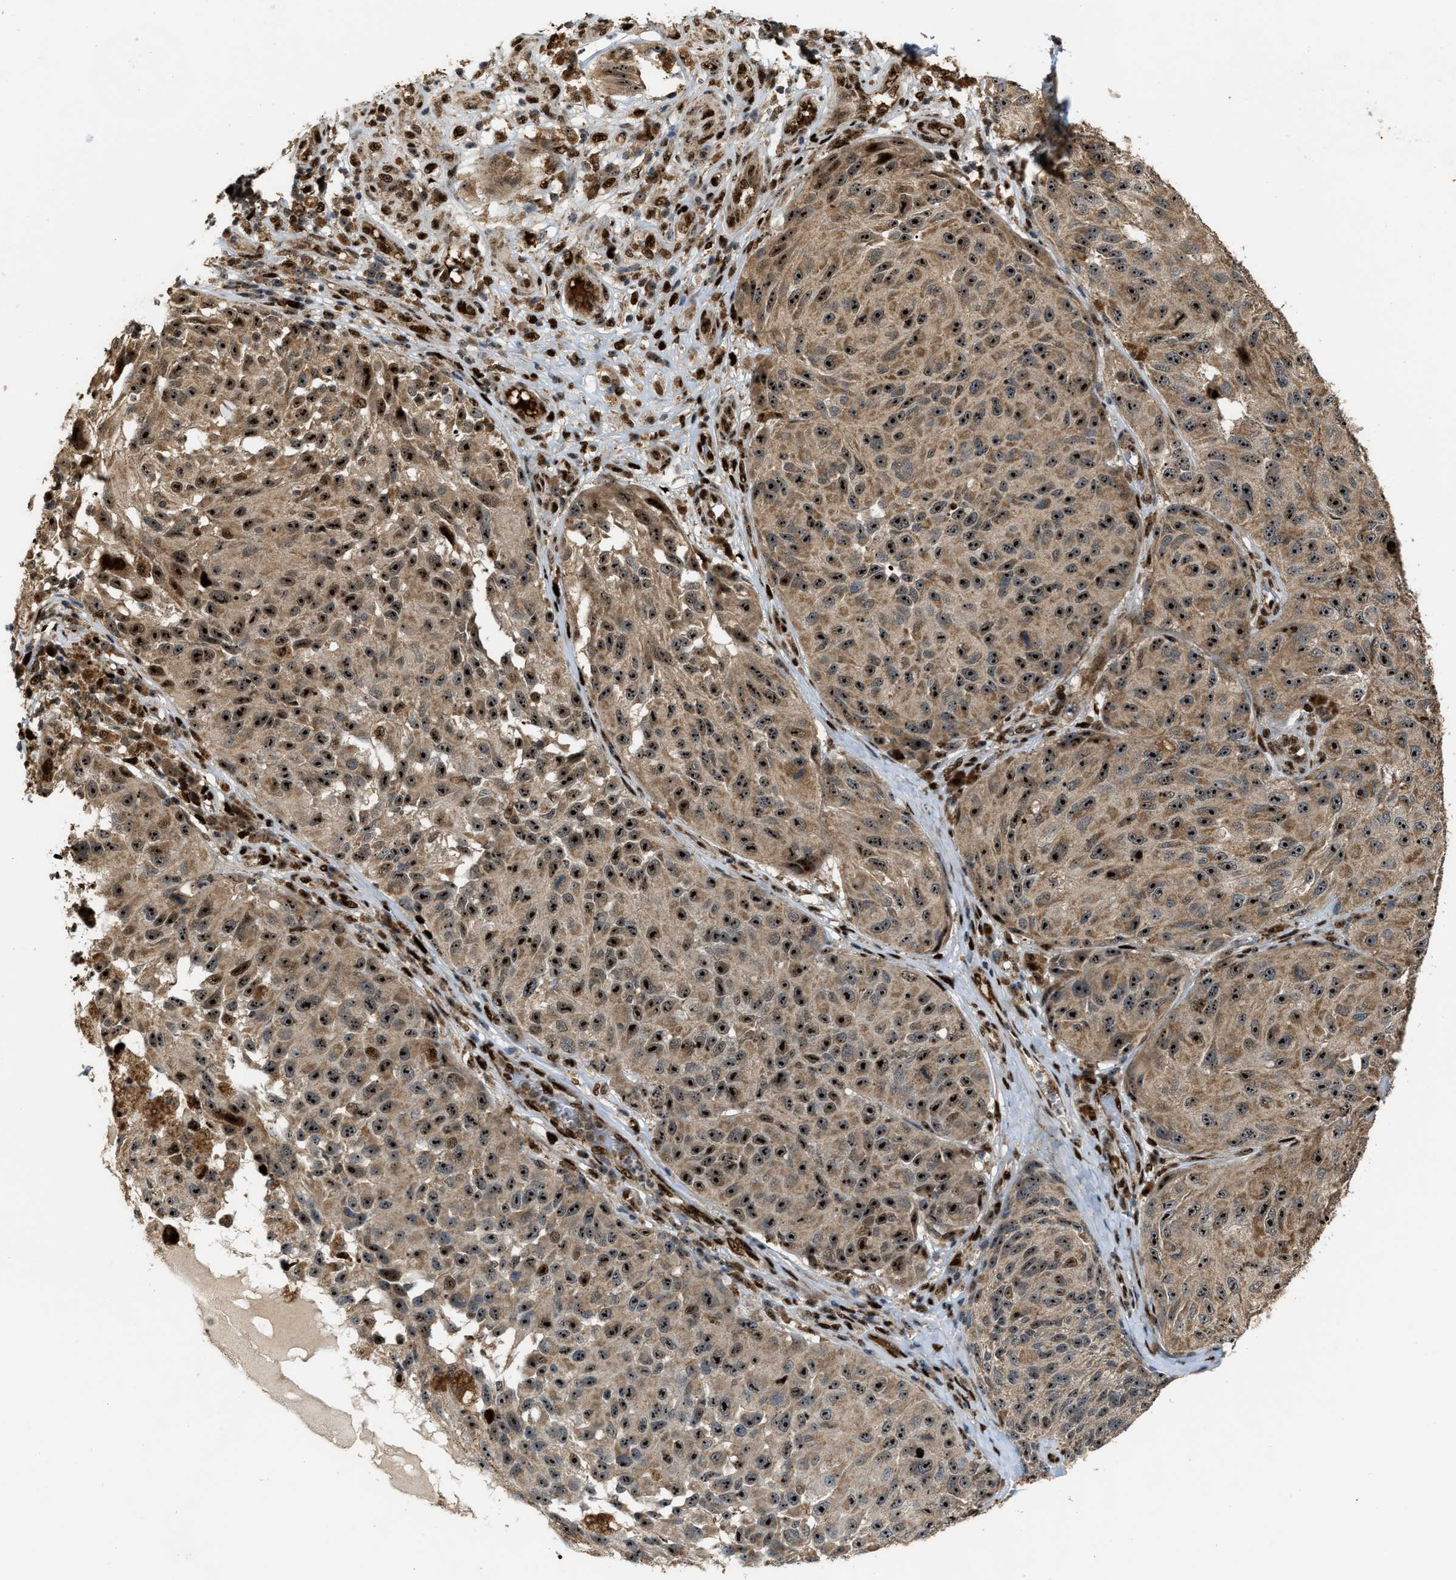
{"staining": {"intensity": "strong", "quantity": ">75%", "location": "cytoplasmic/membranous,nuclear"}, "tissue": "melanoma", "cell_type": "Tumor cells", "image_type": "cancer", "snomed": [{"axis": "morphology", "description": "Malignant melanoma, NOS"}, {"axis": "topography", "description": "Skin"}], "caption": "Immunohistochemical staining of human melanoma exhibits high levels of strong cytoplasmic/membranous and nuclear expression in approximately >75% of tumor cells.", "gene": "ZNF687", "patient": {"sex": "female", "age": 73}}